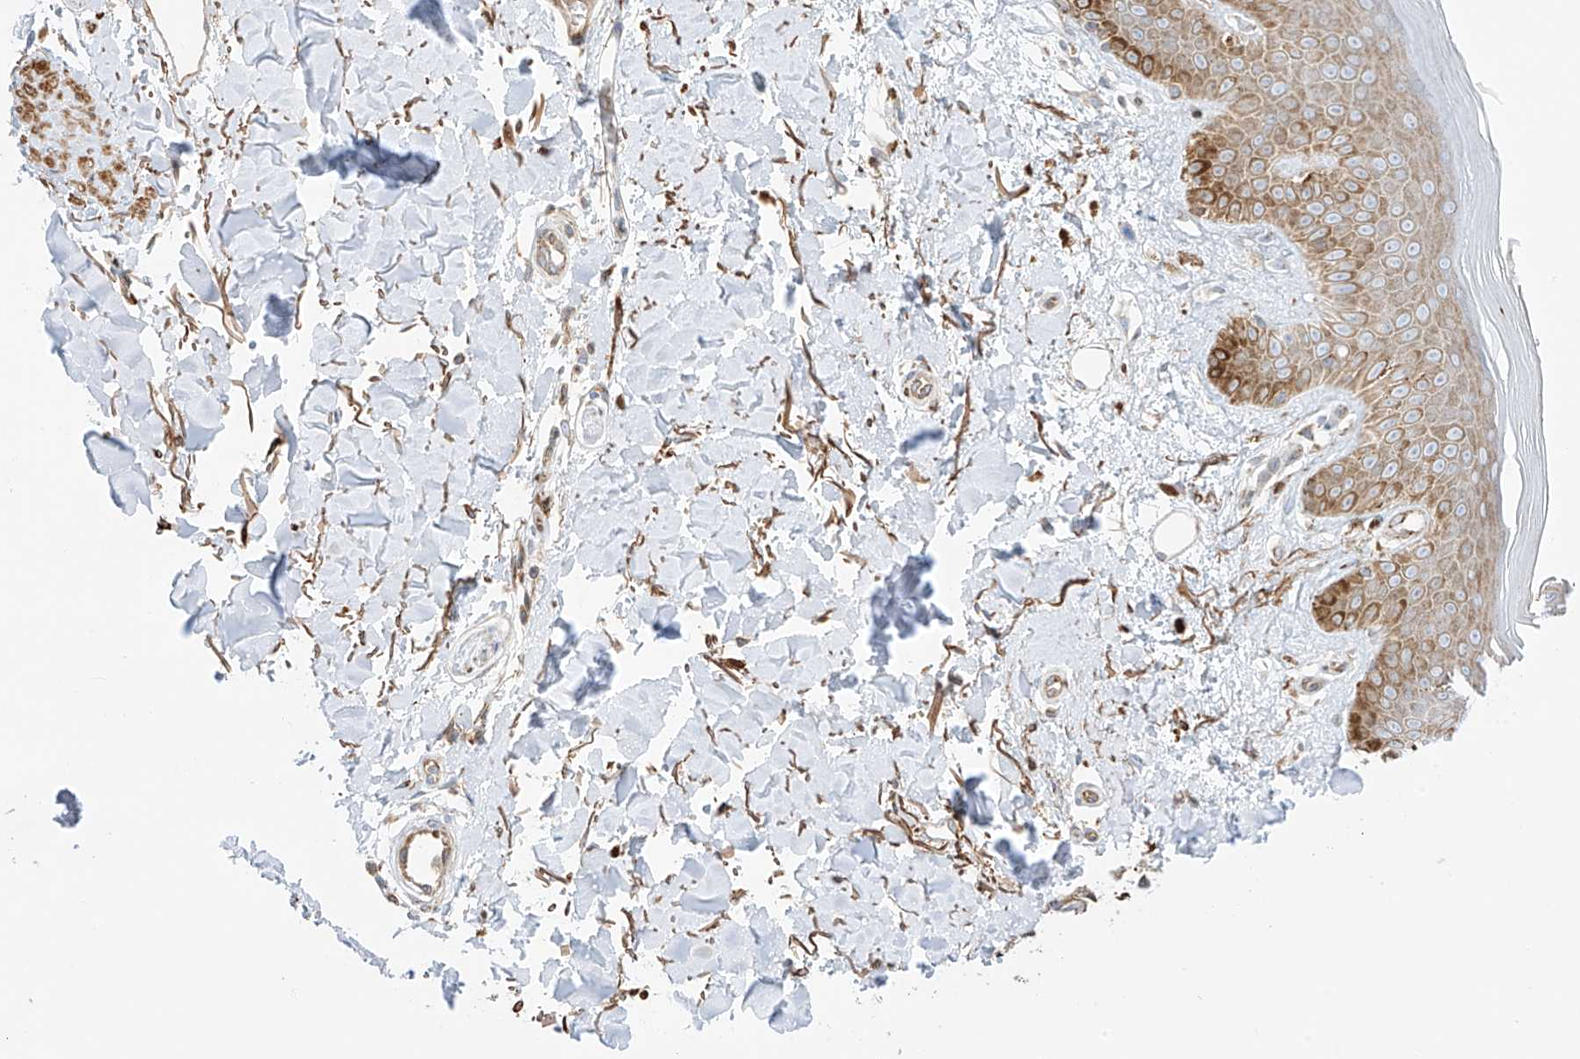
{"staining": {"intensity": "moderate", "quantity": ">75%", "location": "cytoplasmic/membranous"}, "tissue": "skin", "cell_type": "Fibroblasts", "image_type": "normal", "snomed": [{"axis": "morphology", "description": "Normal tissue, NOS"}, {"axis": "topography", "description": "Skin"}], "caption": "This is an image of immunohistochemistry staining of benign skin, which shows moderate expression in the cytoplasmic/membranous of fibroblasts.", "gene": "XKR3", "patient": {"sex": "female", "age": 64}}